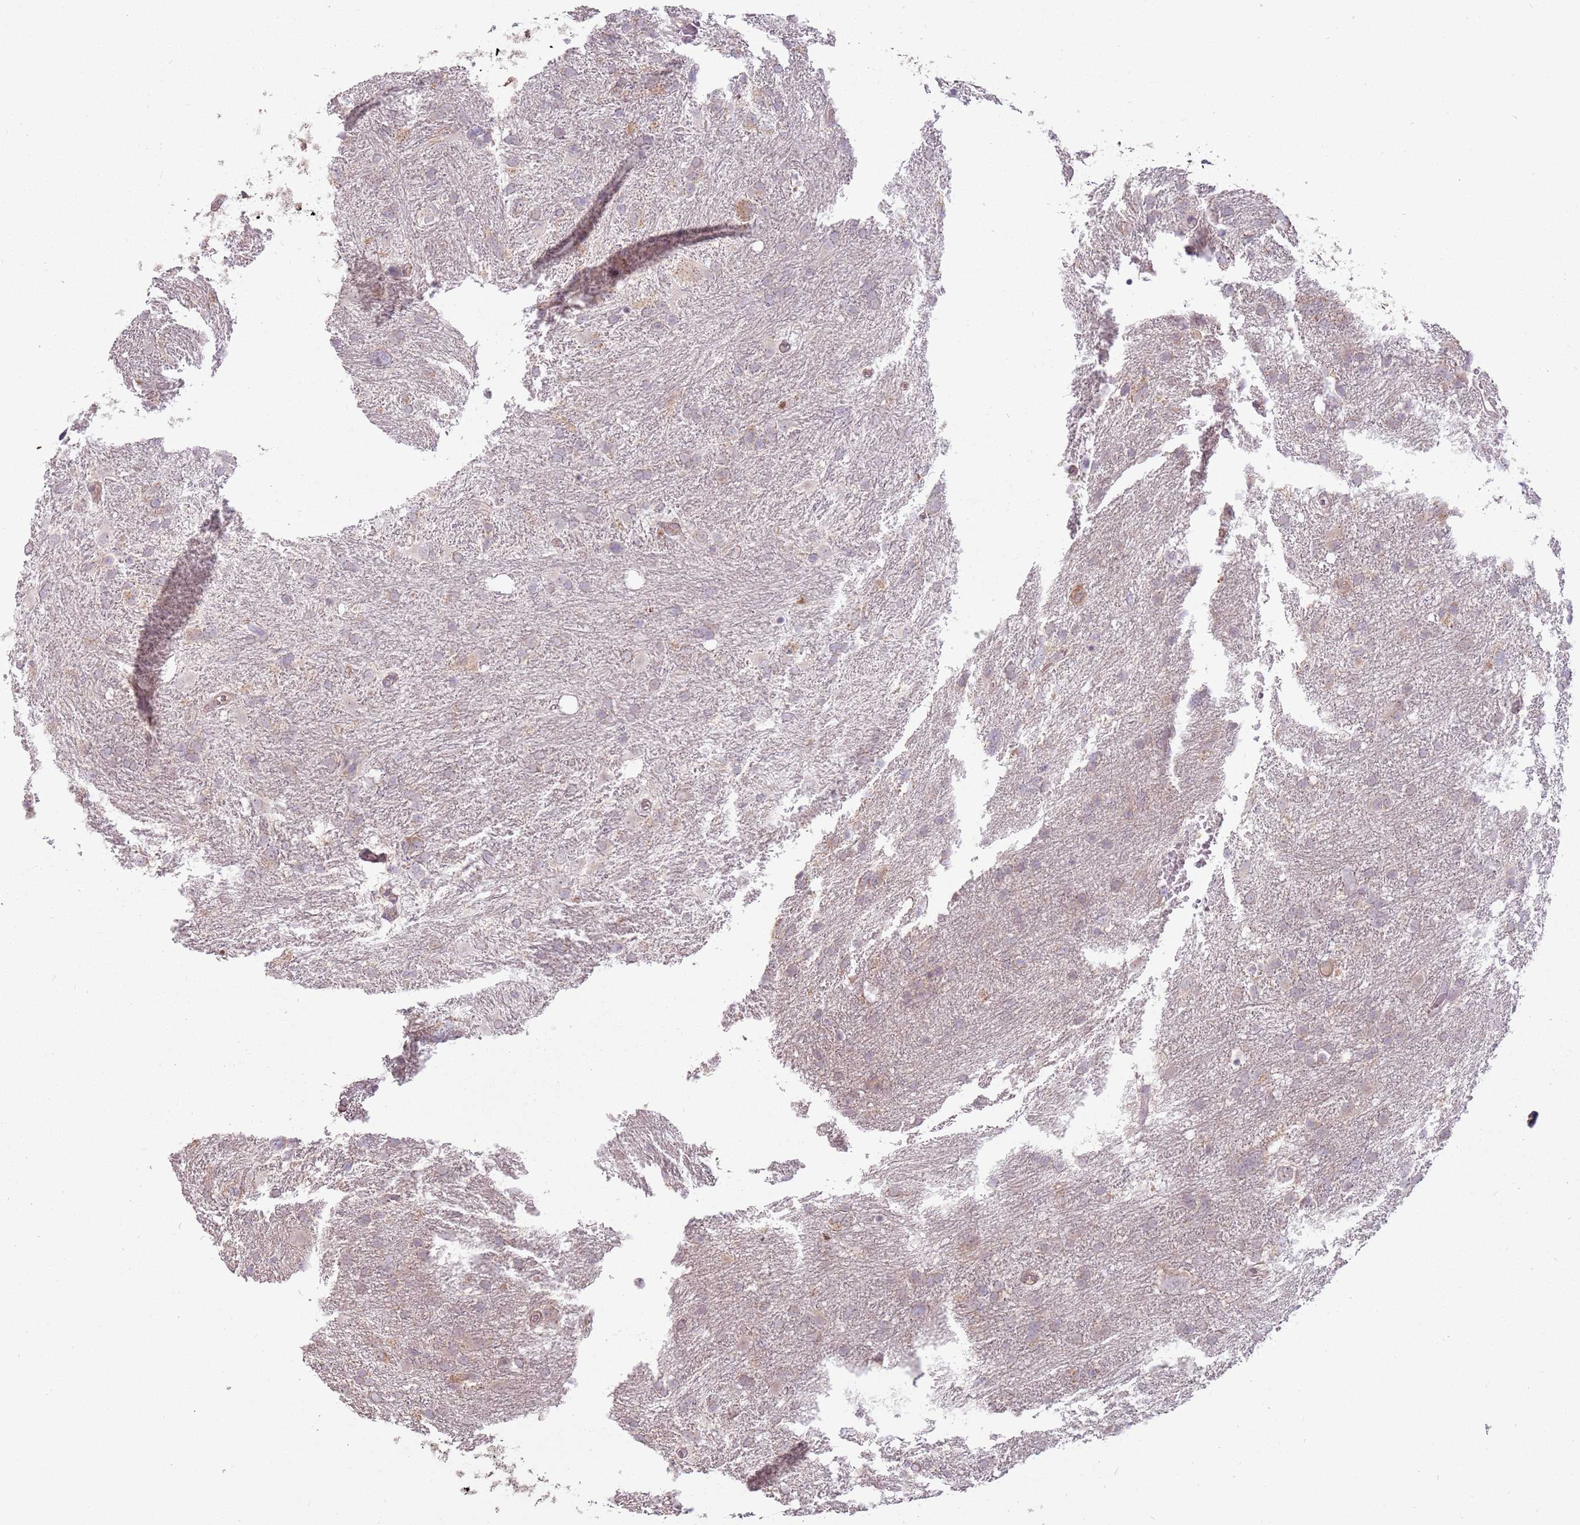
{"staining": {"intensity": "weak", "quantity": "<25%", "location": "cytoplasmic/membranous"}, "tissue": "glioma", "cell_type": "Tumor cells", "image_type": "cancer", "snomed": [{"axis": "morphology", "description": "Glioma, malignant, High grade"}, {"axis": "topography", "description": "Brain"}], "caption": "The micrograph shows no significant staining in tumor cells of glioma.", "gene": "SPATA31D1", "patient": {"sex": "male", "age": 61}}